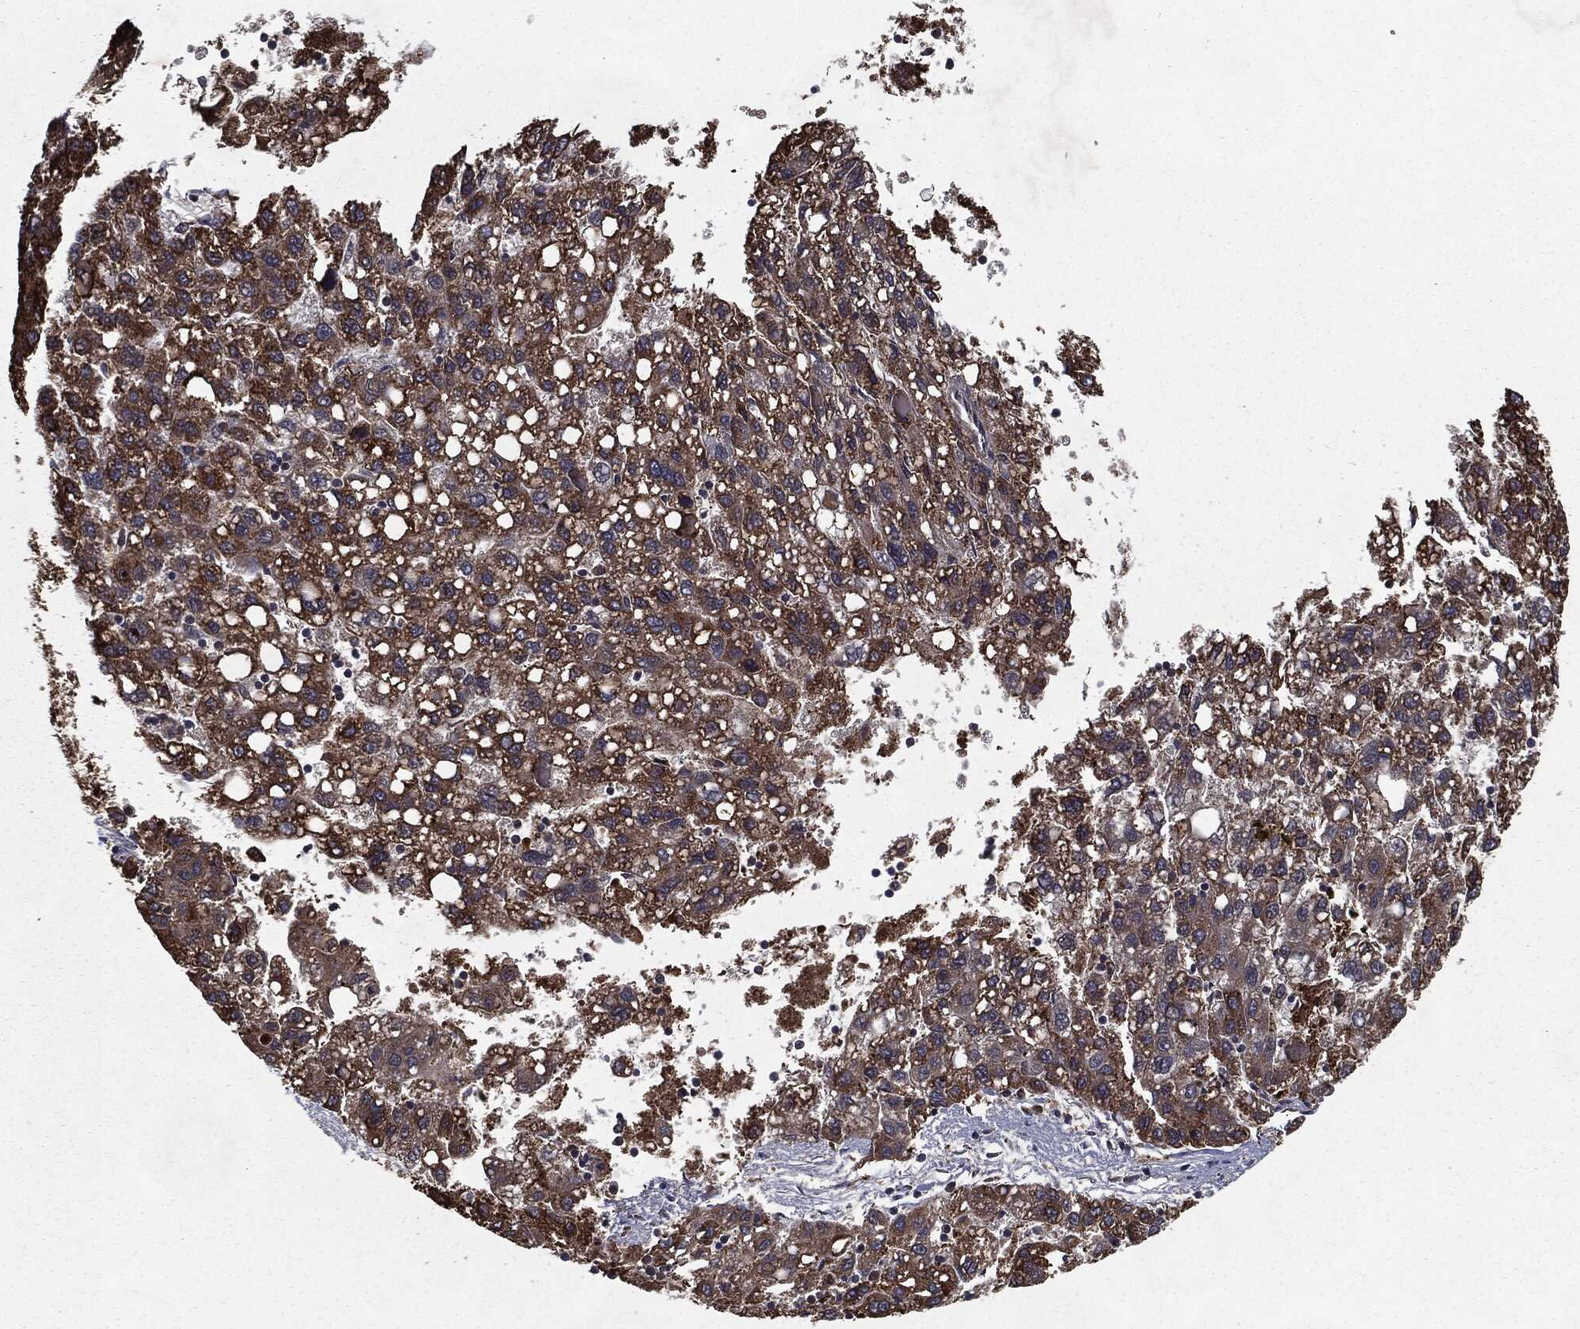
{"staining": {"intensity": "strong", "quantity": ">75%", "location": "cytoplasmic/membranous"}, "tissue": "liver cancer", "cell_type": "Tumor cells", "image_type": "cancer", "snomed": [{"axis": "morphology", "description": "Carcinoma, Hepatocellular, NOS"}, {"axis": "topography", "description": "Liver"}], "caption": "Protein staining shows strong cytoplasmic/membranous positivity in about >75% of tumor cells in liver cancer.", "gene": "HDAC5", "patient": {"sex": "female", "age": 82}}